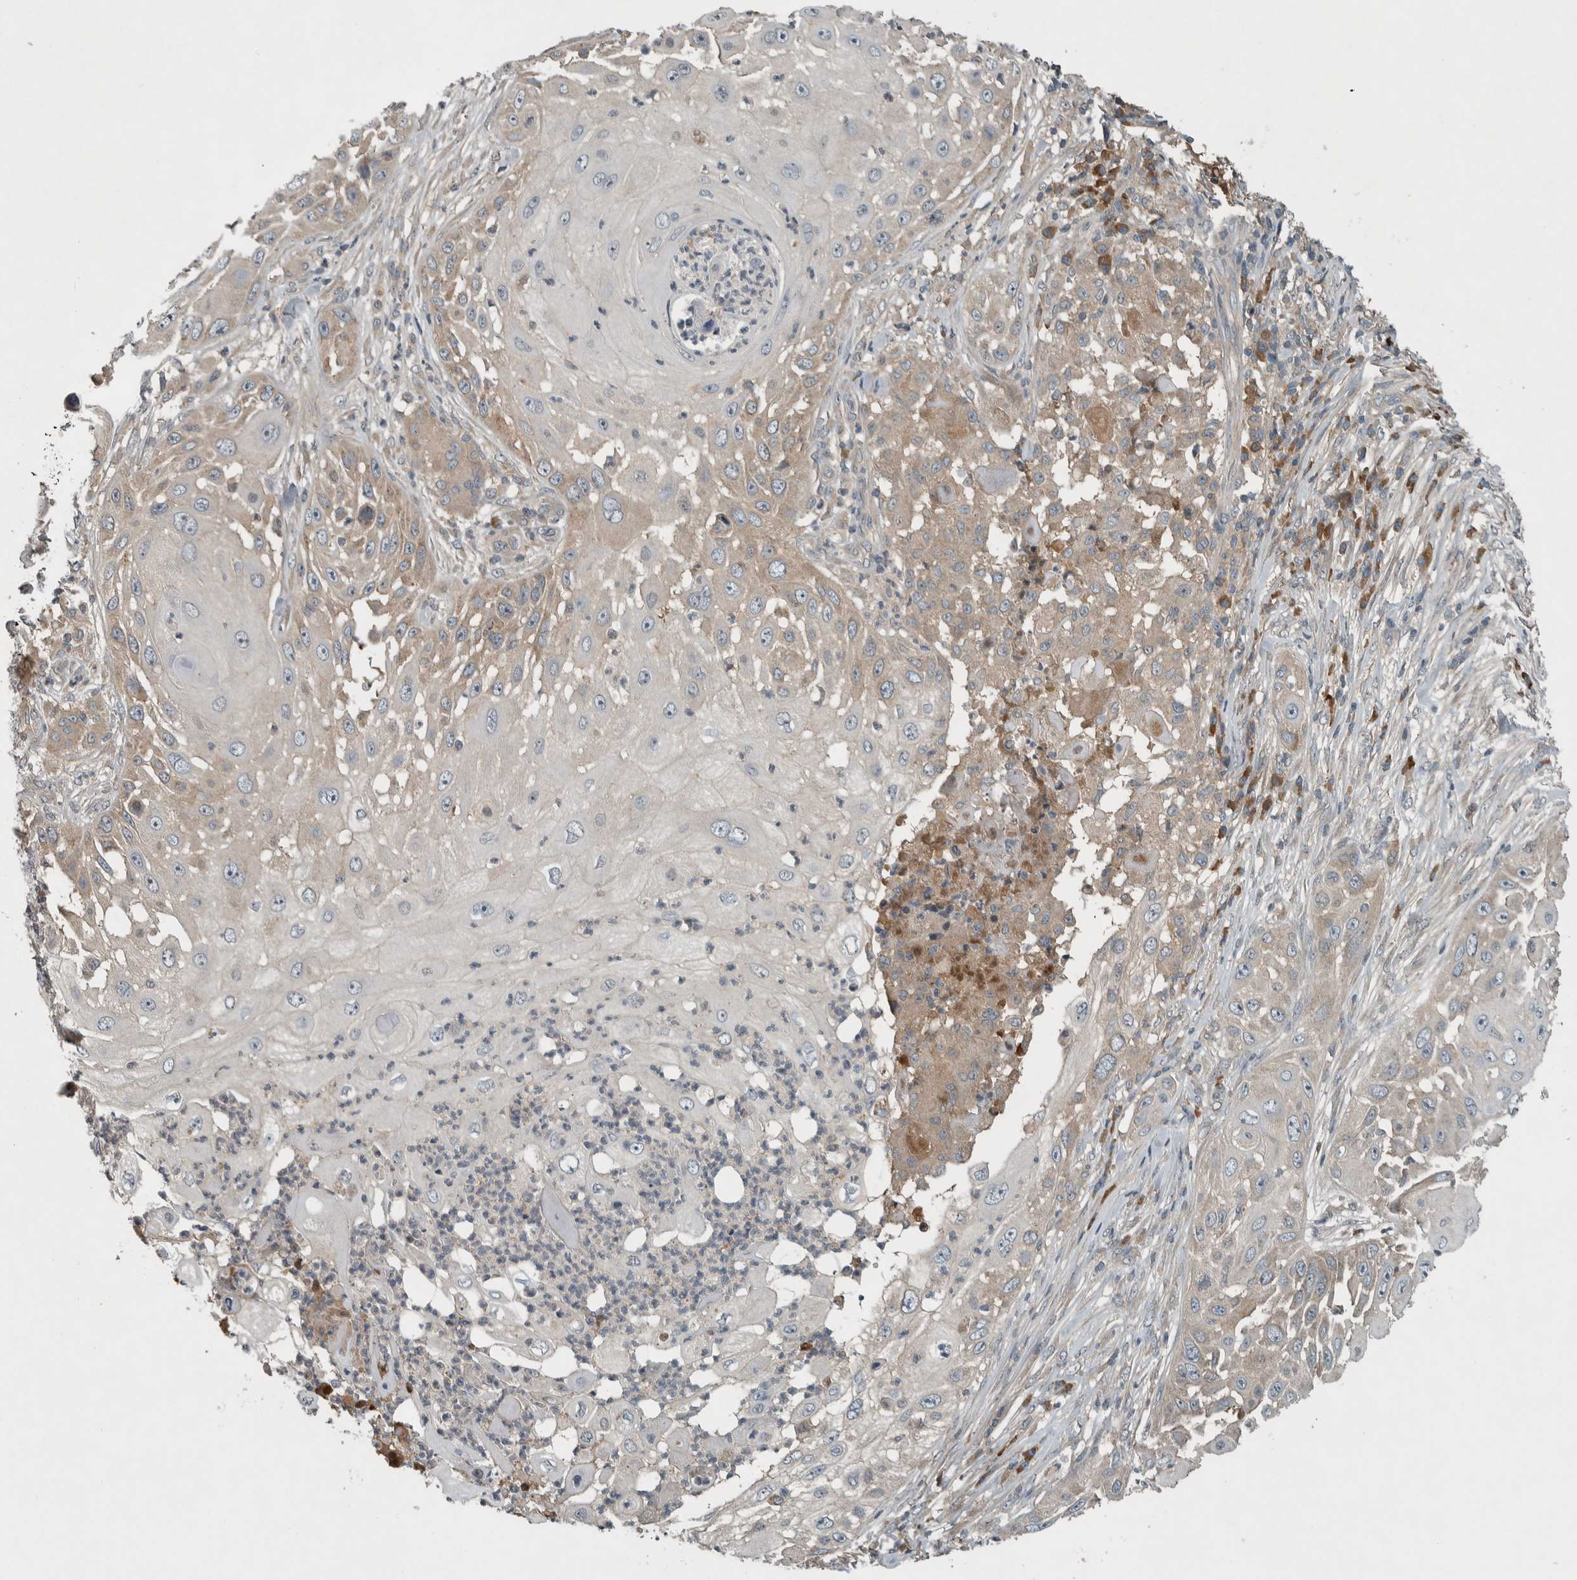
{"staining": {"intensity": "moderate", "quantity": "25%-75%", "location": "cytoplasmic/membranous"}, "tissue": "skin cancer", "cell_type": "Tumor cells", "image_type": "cancer", "snomed": [{"axis": "morphology", "description": "Squamous cell carcinoma, NOS"}, {"axis": "topography", "description": "Skin"}], "caption": "Protein staining of skin squamous cell carcinoma tissue shows moderate cytoplasmic/membranous positivity in about 25%-75% of tumor cells.", "gene": "CLCN2", "patient": {"sex": "female", "age": 44}}